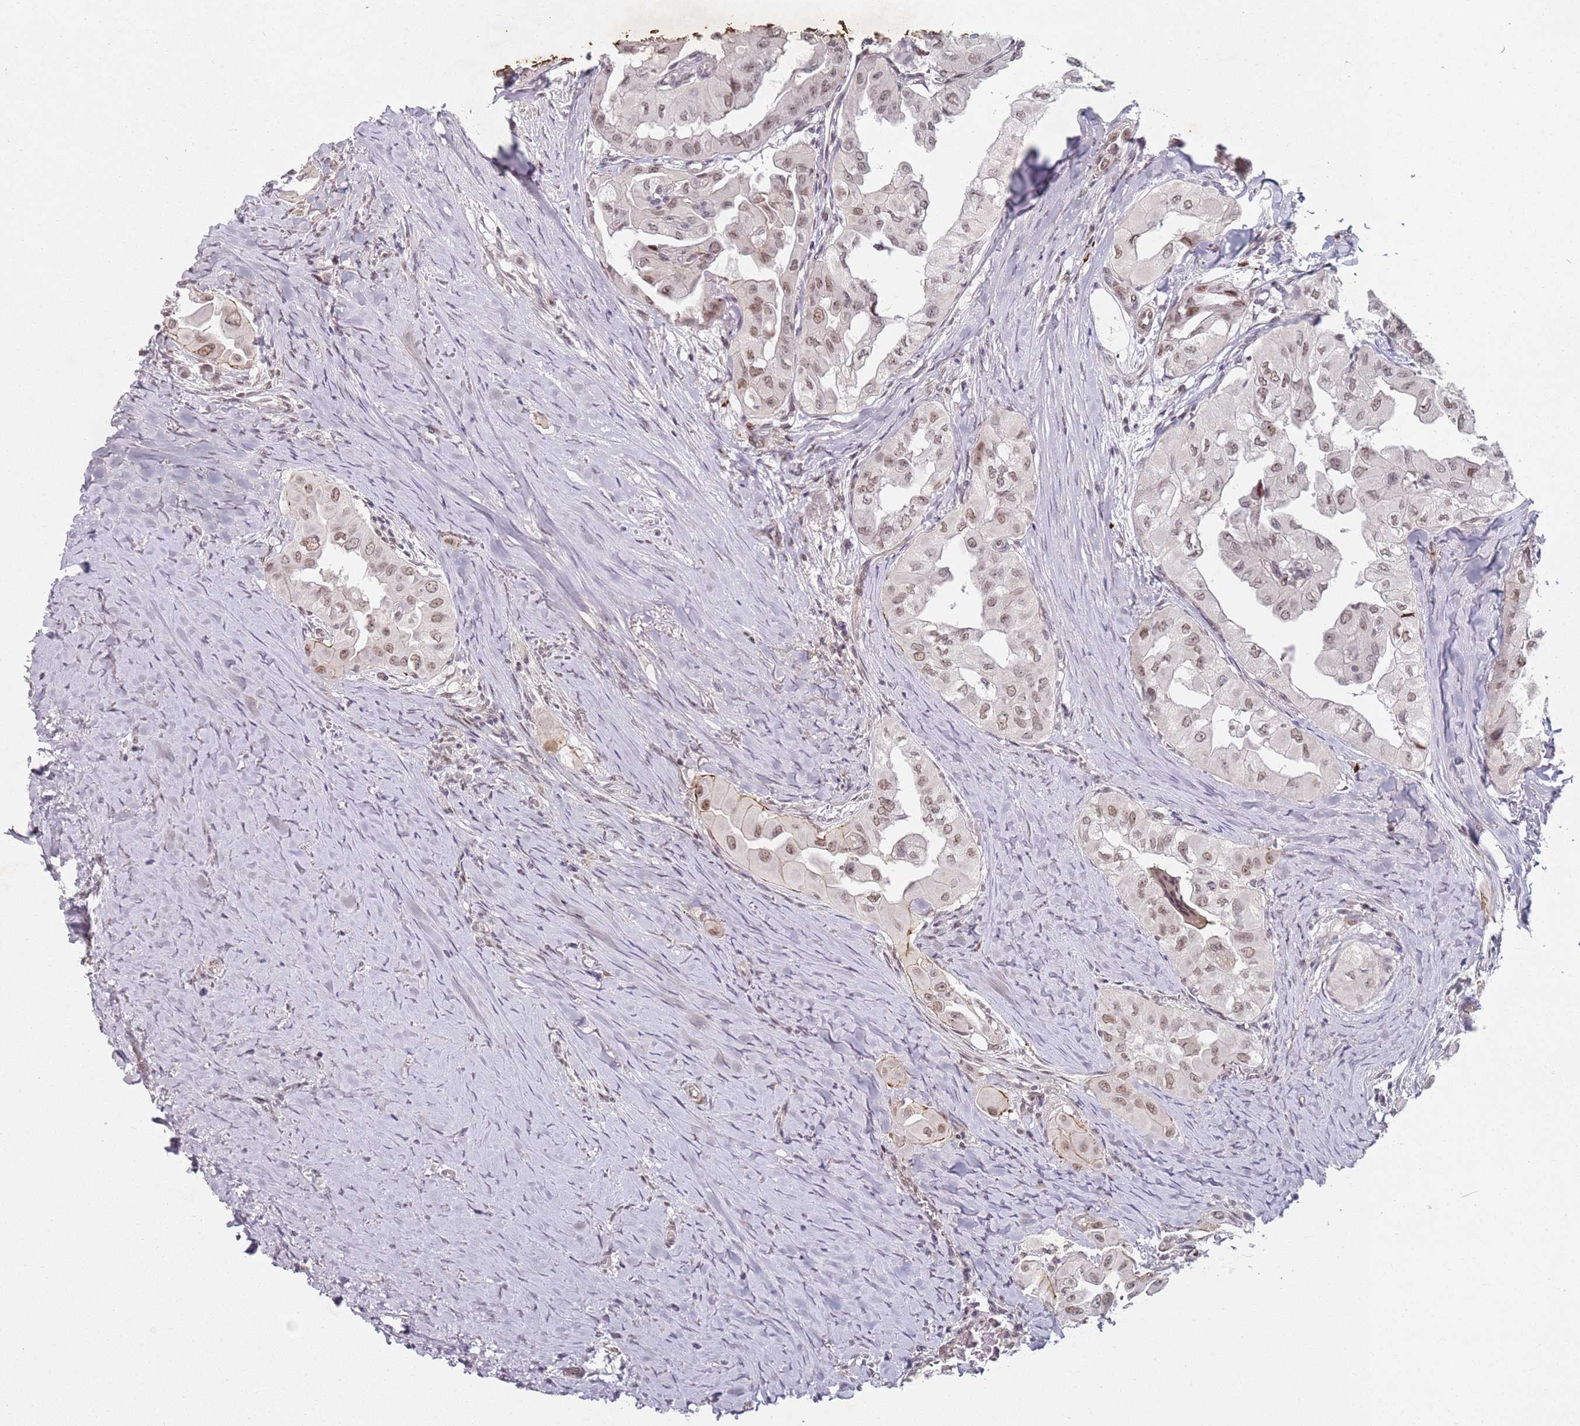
{"staining": {"intensity": "moderate", "quantity": ">75%", "location": "nuclear"}, "tissue": "thyroid cancer", "cell_type": "Tumor cells", "image_type": "cancer", "snomed": [{"axis": "morphology", "description": "Papillary adenocarcinoma, NOS"}, {"axis": "topography", "description": "Thyroid gland"}], "caption": "IHC photomicrograph of neoplastic tissue: thyroid papillary adenocarcinoma stained using immunohistochemistry (IHC) reveals medium levels of moderate protein expression localized specifically in the nuclear of tumor cells, appearing as a nuclear brown color.", "gene": "ATF6B", "patient": {"sex": "female", "age": 59}}